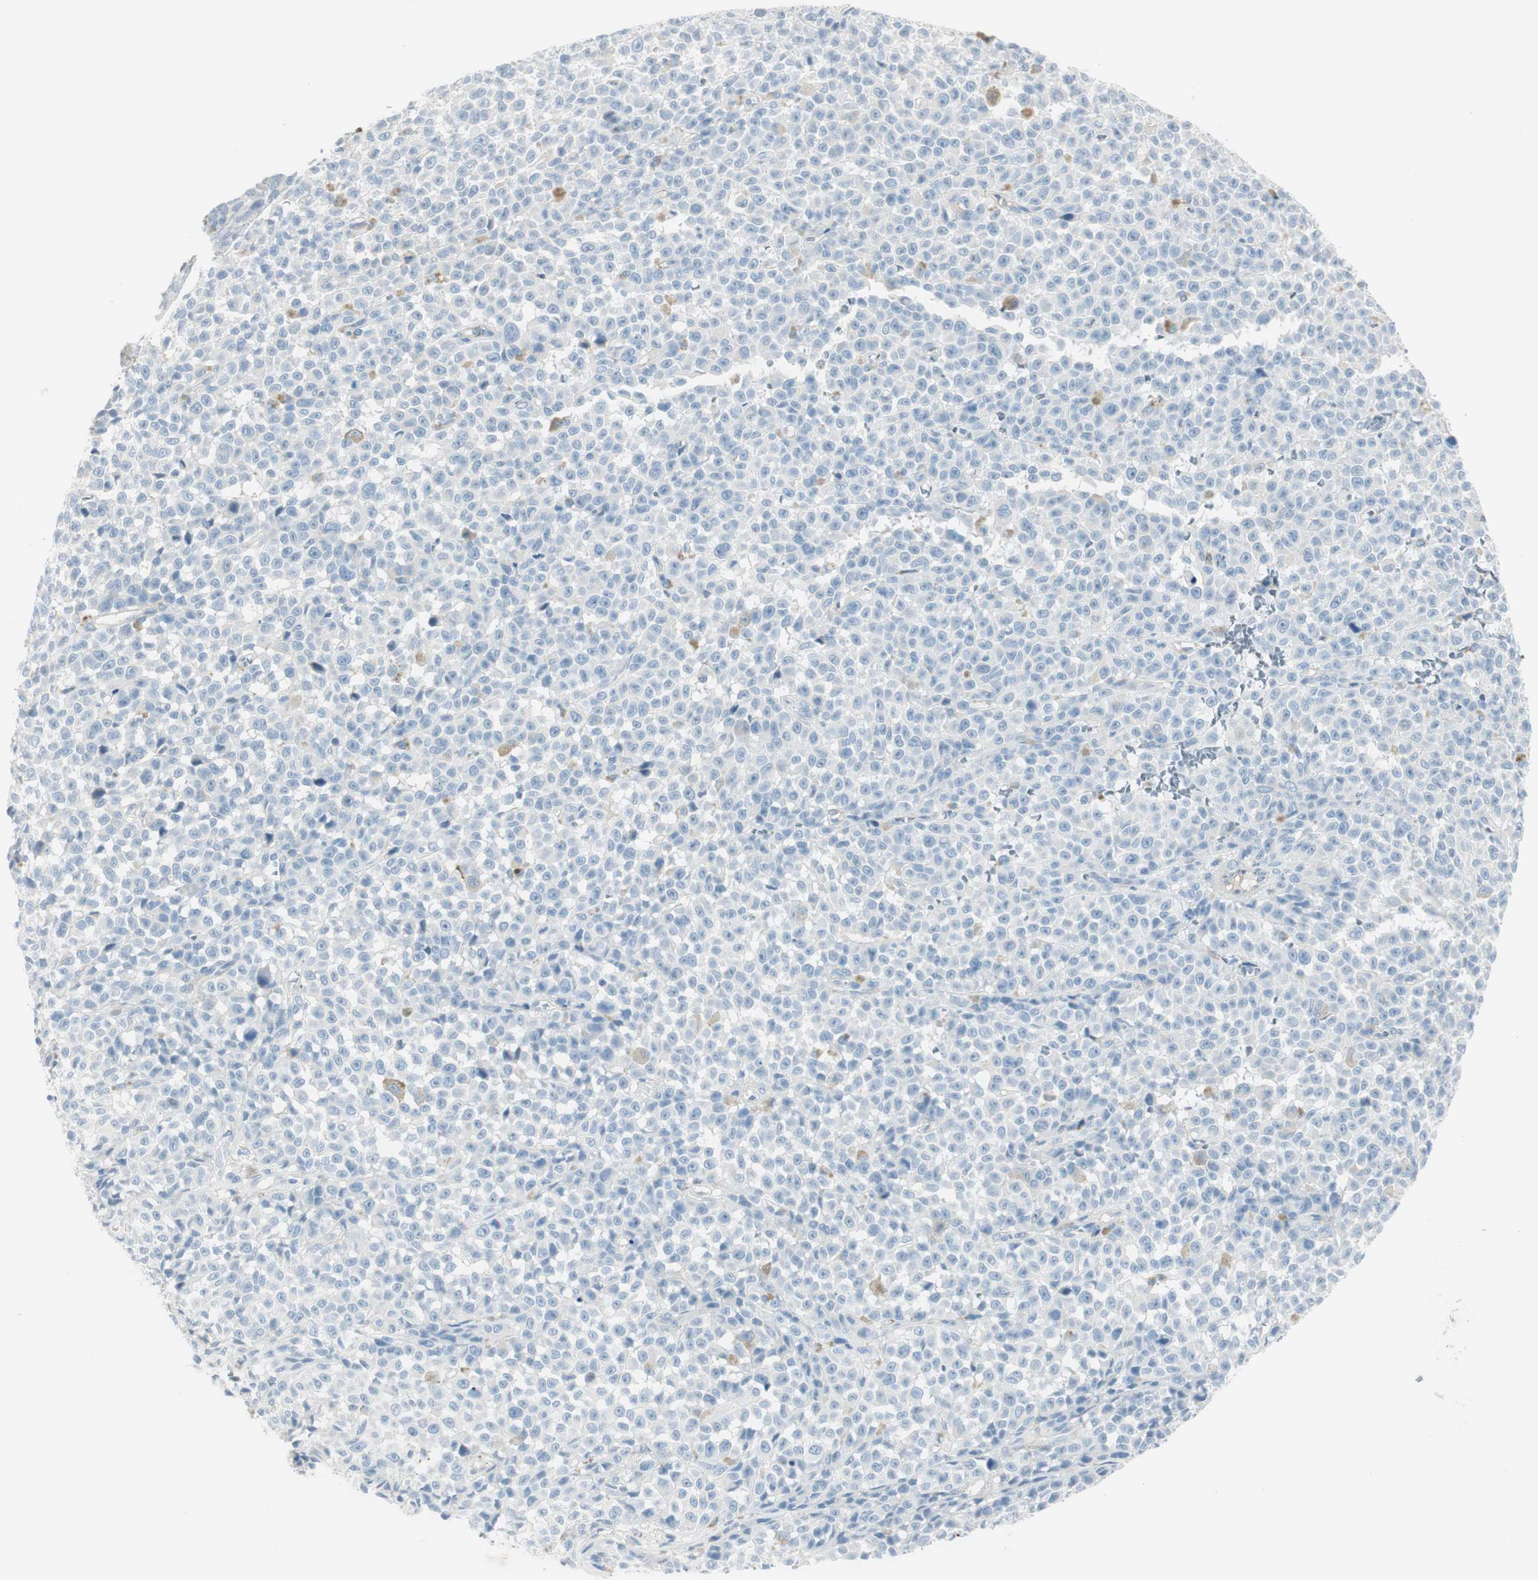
{"staining": {"intensity": "negative", "quantity": "none", "location": "none"}, "tissue": "melanoma", "cell_type": "Tumor cells", "image_type": "cancer", "snomed": [{"axis": "morphology", "description": "Malignant melanoma, NOS"}, {"axis": "topography", "description": "Skin"}], "caption": "Photomicrograph shows no significant protein positivity in tumor cells of melanoma.", "gene": "CACNA2D1", "patient": {"sex": "female", "age": 82}}